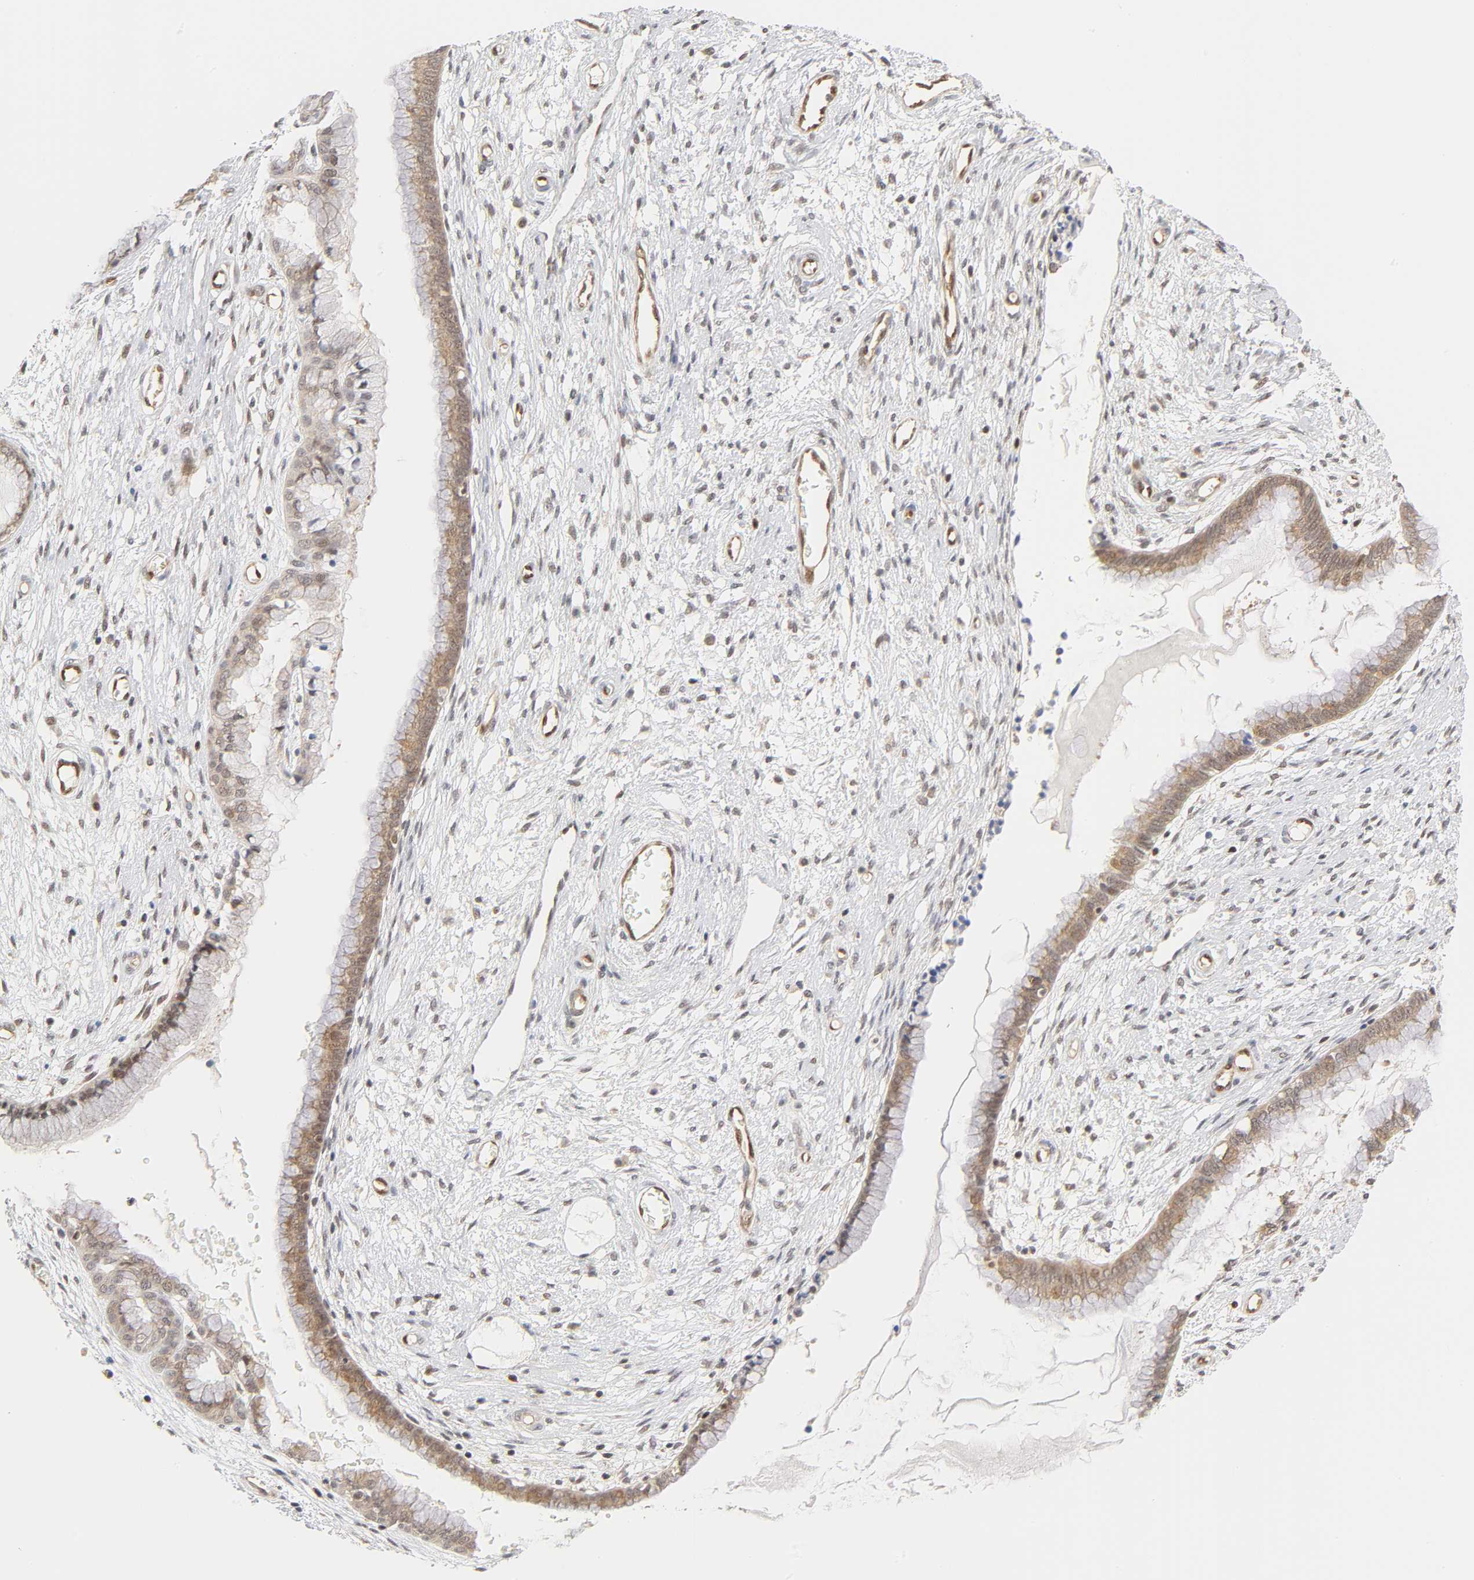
{"staining": {"intensity": "weak", "quantity": ">75%", "location": "cytoplasmic/membranous,nuclear"}, "tissue": "cervix", "cell_type": "Glandular cells", "image_type": "normal", "snomed": [{"axis": "morphology", "description": "Normal tissue, NOS"}, {"axis": "topography", "description": "Cervix"}], "caption": "A high-resolution histopathology image shows IHC staining of normal cervix, which exhibits weak cytoplasmic/membranous,nuclear expression in approximately >75% of glandular cells.", "gene": "CDC37", "patient": {"sex": "female", "age": 55}}